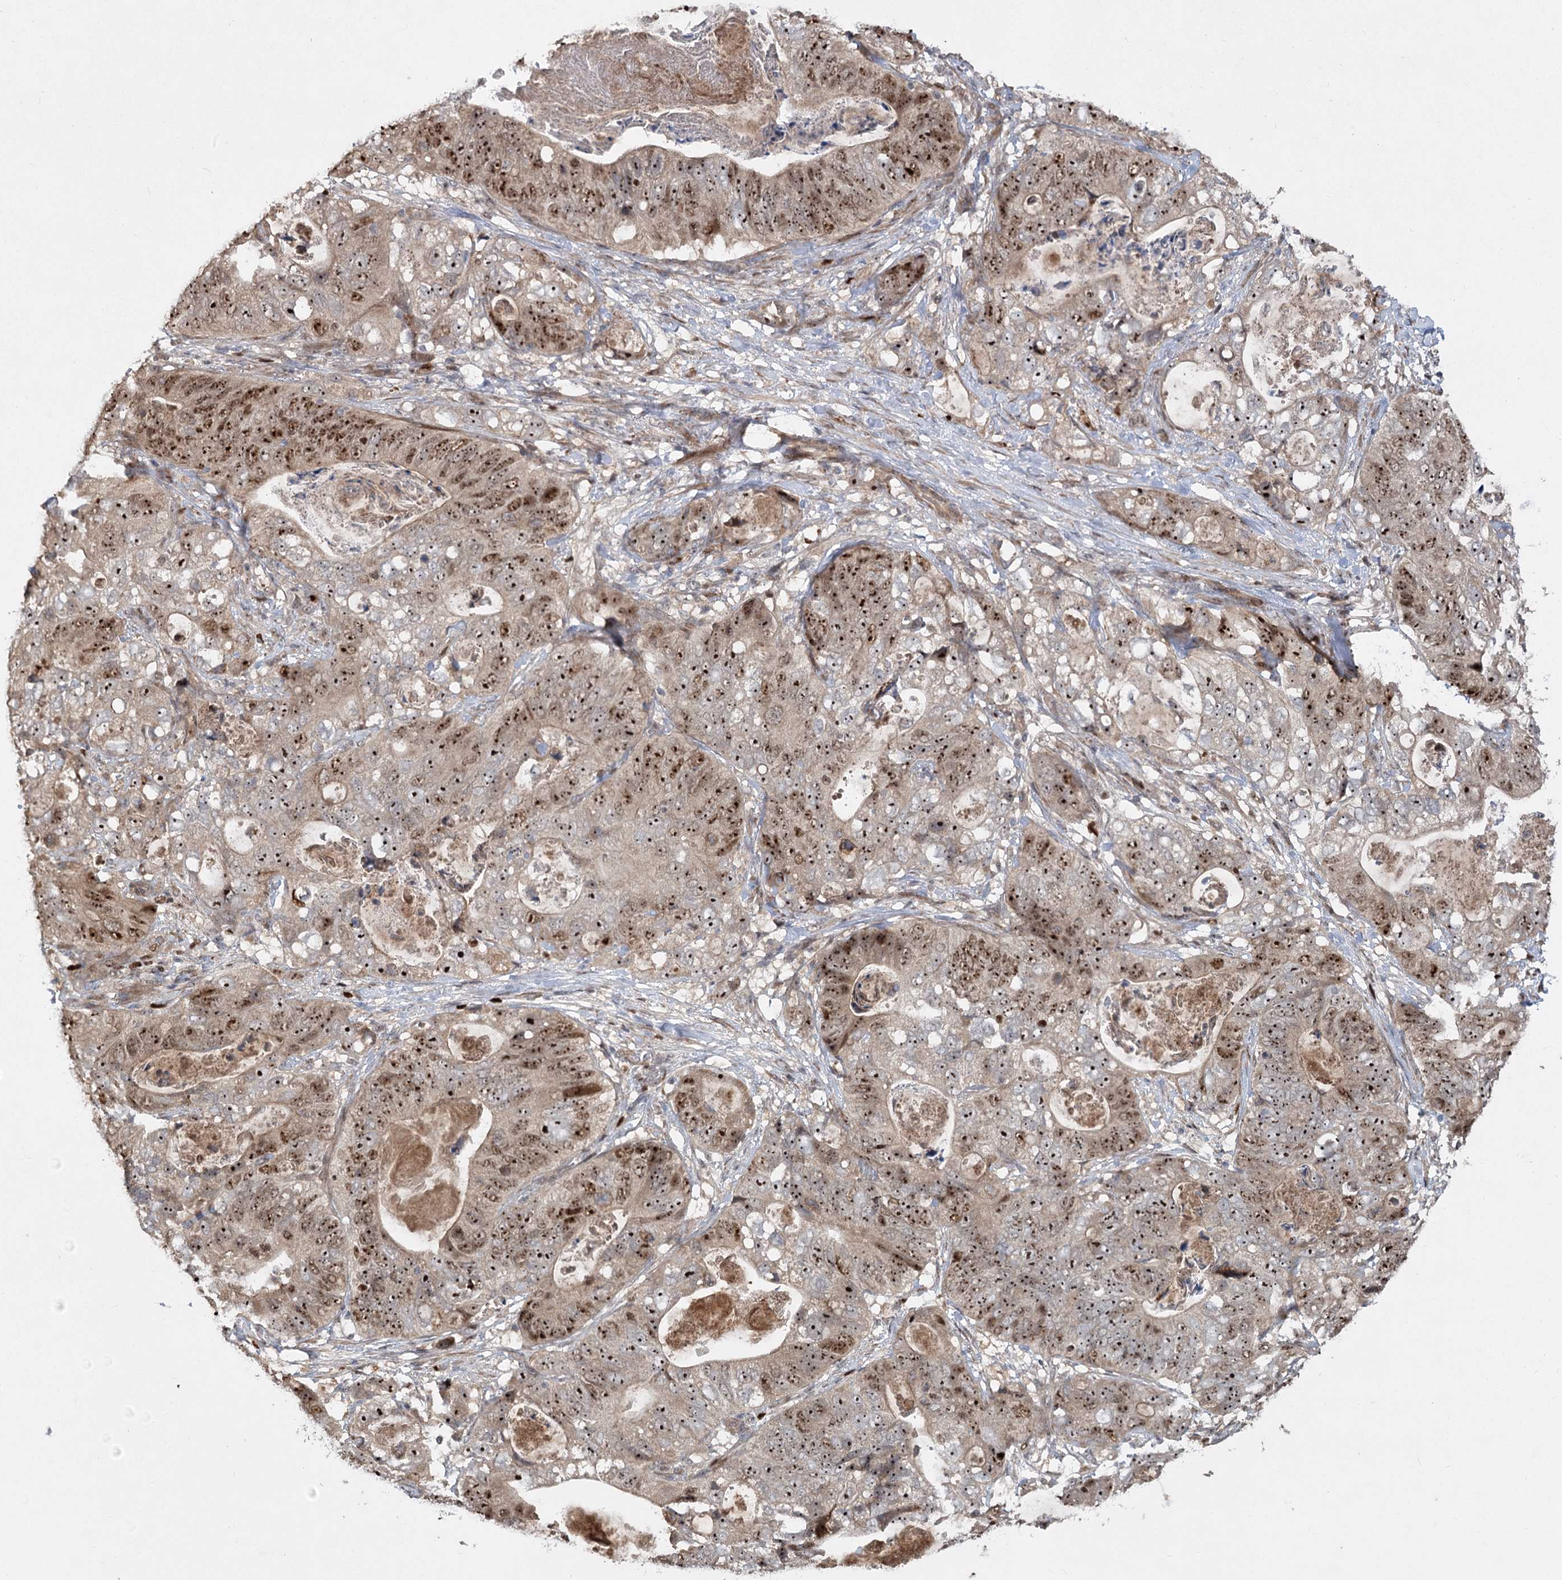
{"staining": {"intensity": "strong", "quantity": ">75%", "location": "nuclear"}, "tissue": "stomach cancer", "cell_type": "Tumor cells", "image_type": "cancer", "snomed": [{"axis": "morphology", "description": "Normal tissue, NOS"}, {"axis": "morphology", "description": "Adenocarcinoma, NOS"}, {"axis": "topography", "description": "Stomach"}], "caption": "Protein staining shows strong nuclear positivity in about >75% of tumor cells in stomach cancer (adenocarcinoma). The protein of interest is shown in brown color, while the nuclei are stained blue.", "gene": "PIK3C2A", "patient": {"sex": "female", "age": 89}}